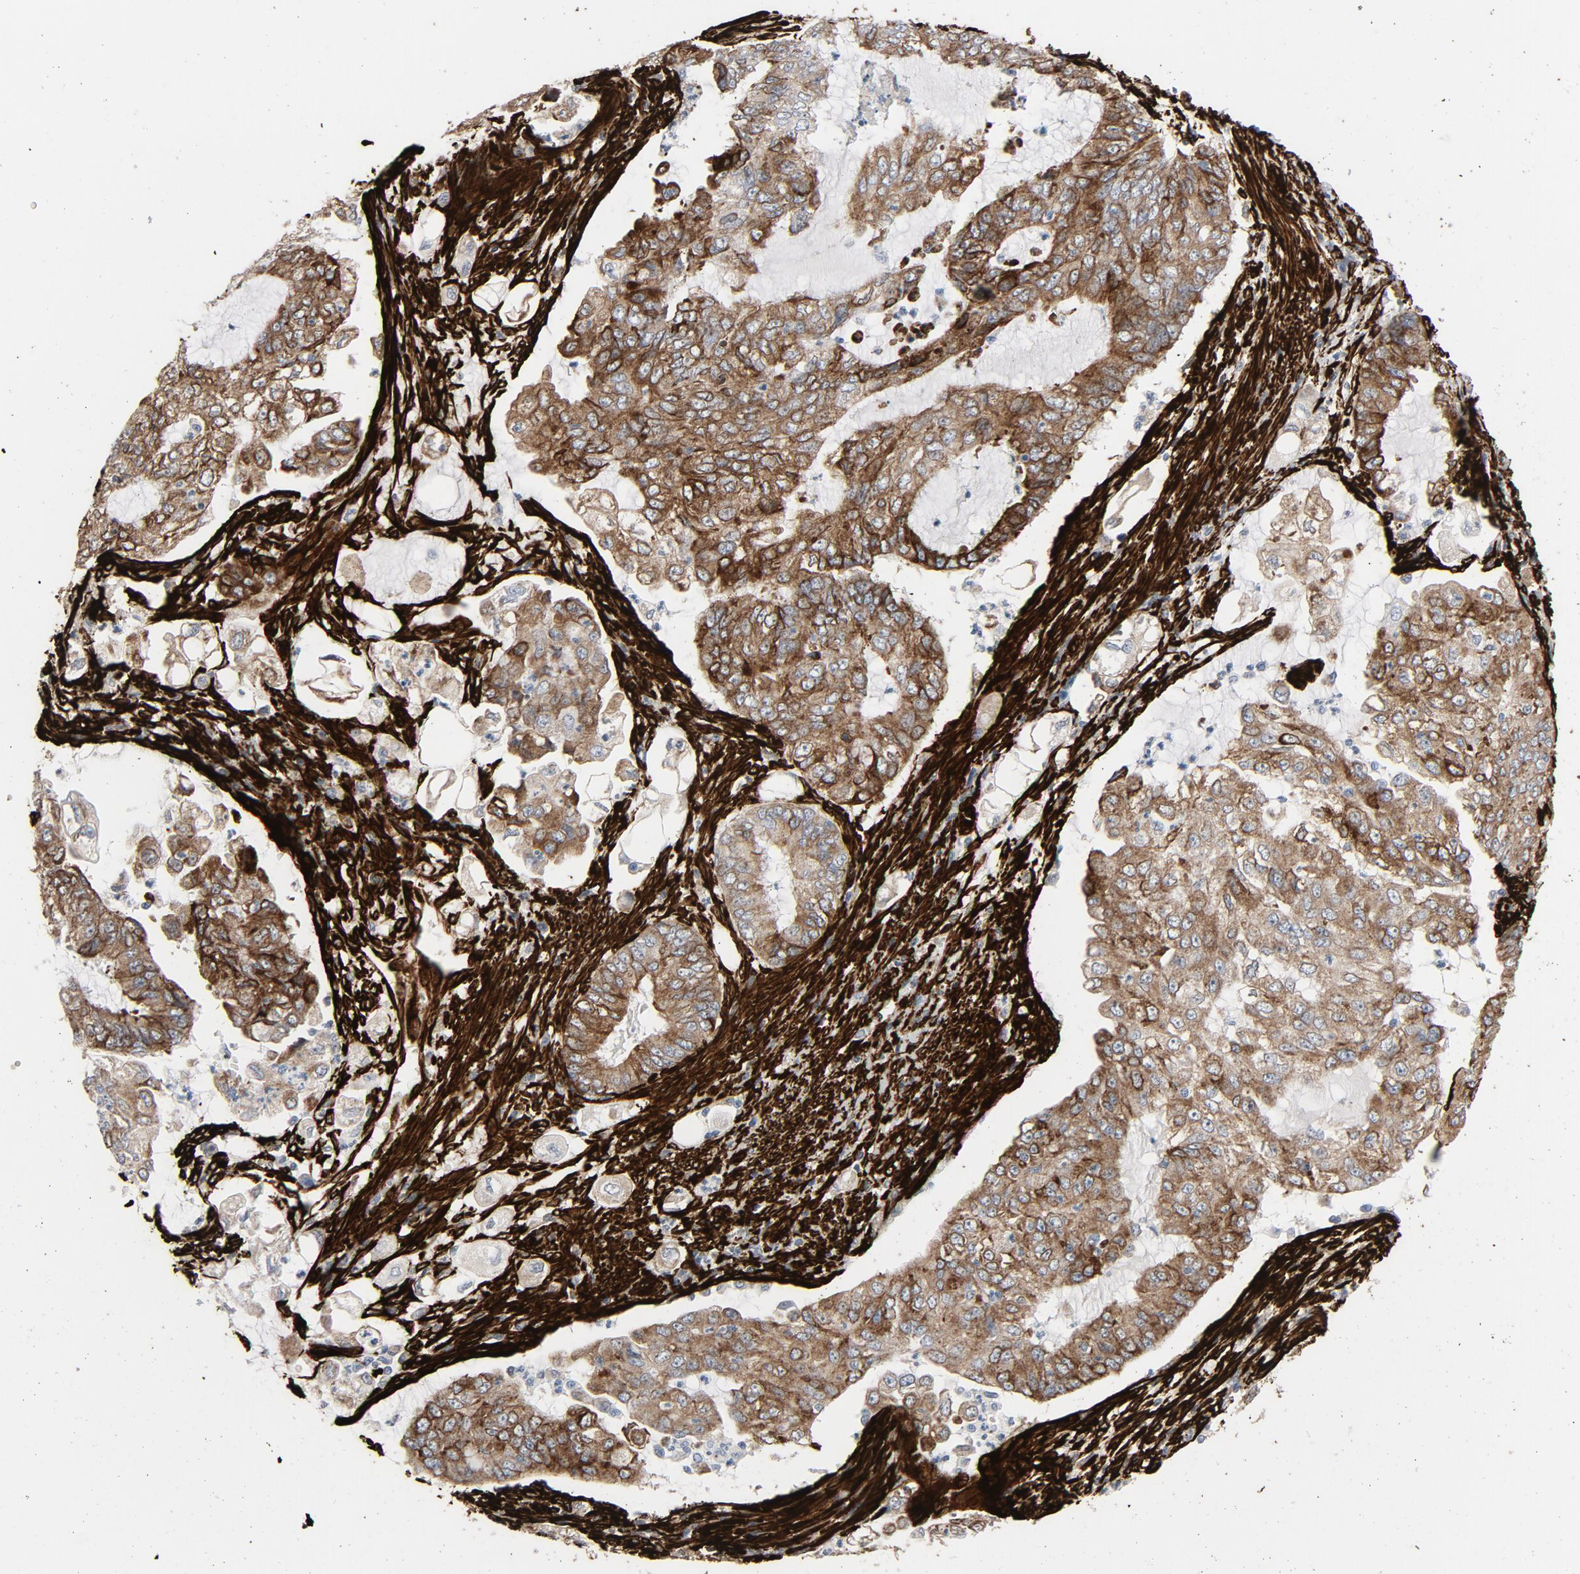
{"staining": {"intensity": "moderate", "quantity": ">75%", "location": "cytoplasmic/membranous"}, "tissue": "endometrial cancer", "cell_type": "Tumor cells", "image_type": "cancer", "snomed": [{"axis": "morphology", "description": "Adenocarcinoma, NOS"}, {"axis": "topography", "description": "Endometrium"}], "caption": "A micrograph showing moderate cytoplasmic/membranous expression in approximately >75% of tumor cells in adenocarcinoma (endometrial), as visualized by brown immunohistochemical staining.", "gene": "SERPINH1", "patient": {"sex": "female", "age": 53}}